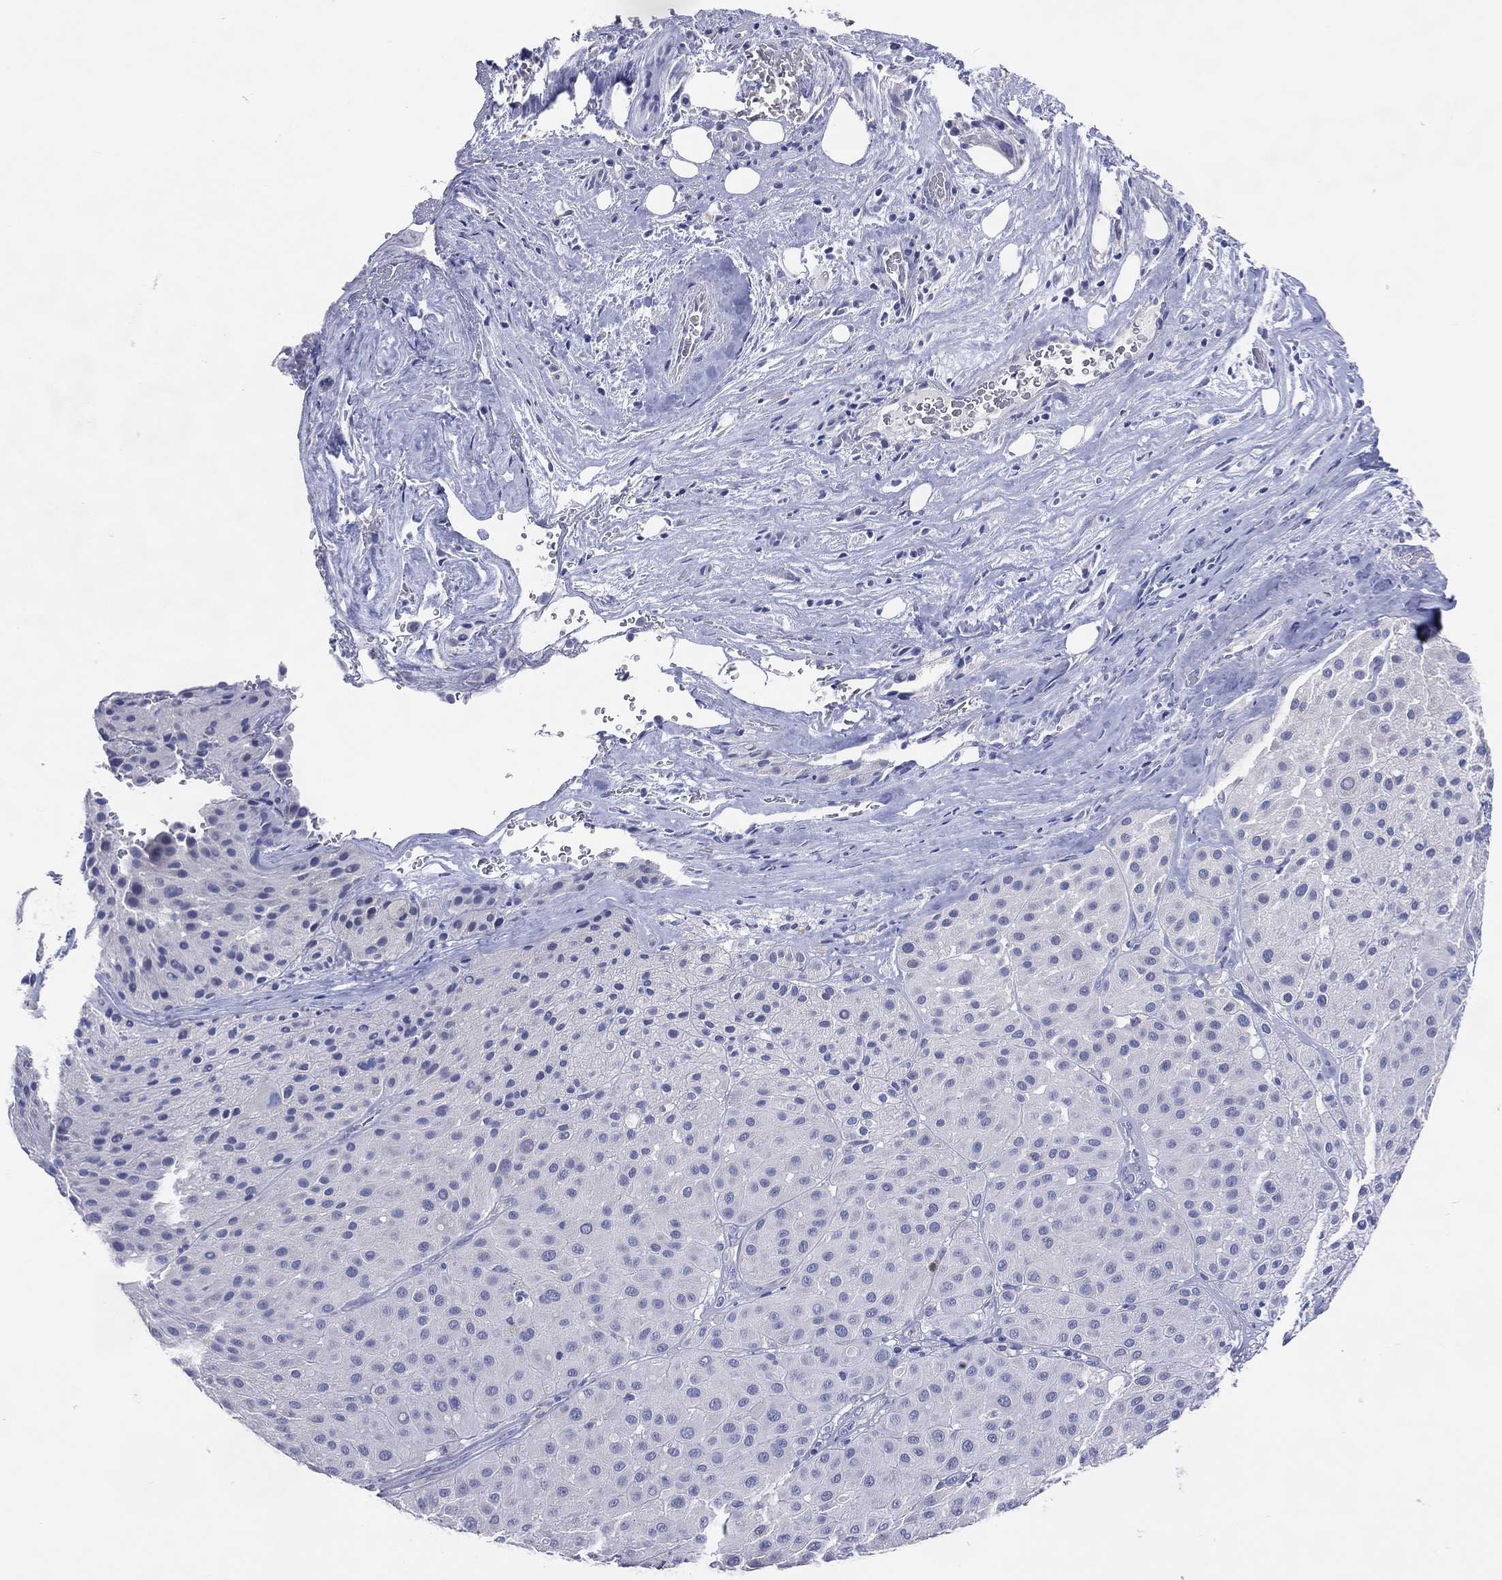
{"staining": {"intensity": "negative", "quantity": "none", "location": "none"}, "tissue": "melanoma", "cell_type": "Tumor cells", "image_type": "cancer", "snomed": [{"axis": "morphology", "description": "Malignant melanoma, Metastatic site"}, {"axis": "topography", "description": "Smooth muscle"}], "caption": "Immunohistochemistry micrograph of human malignant melanoma (metastatic site) stained for a protein (brown), which exhibits no staining in tumor cells.", "gene": "DNAH6", "patient": {"sex": "male", "age": 41}}